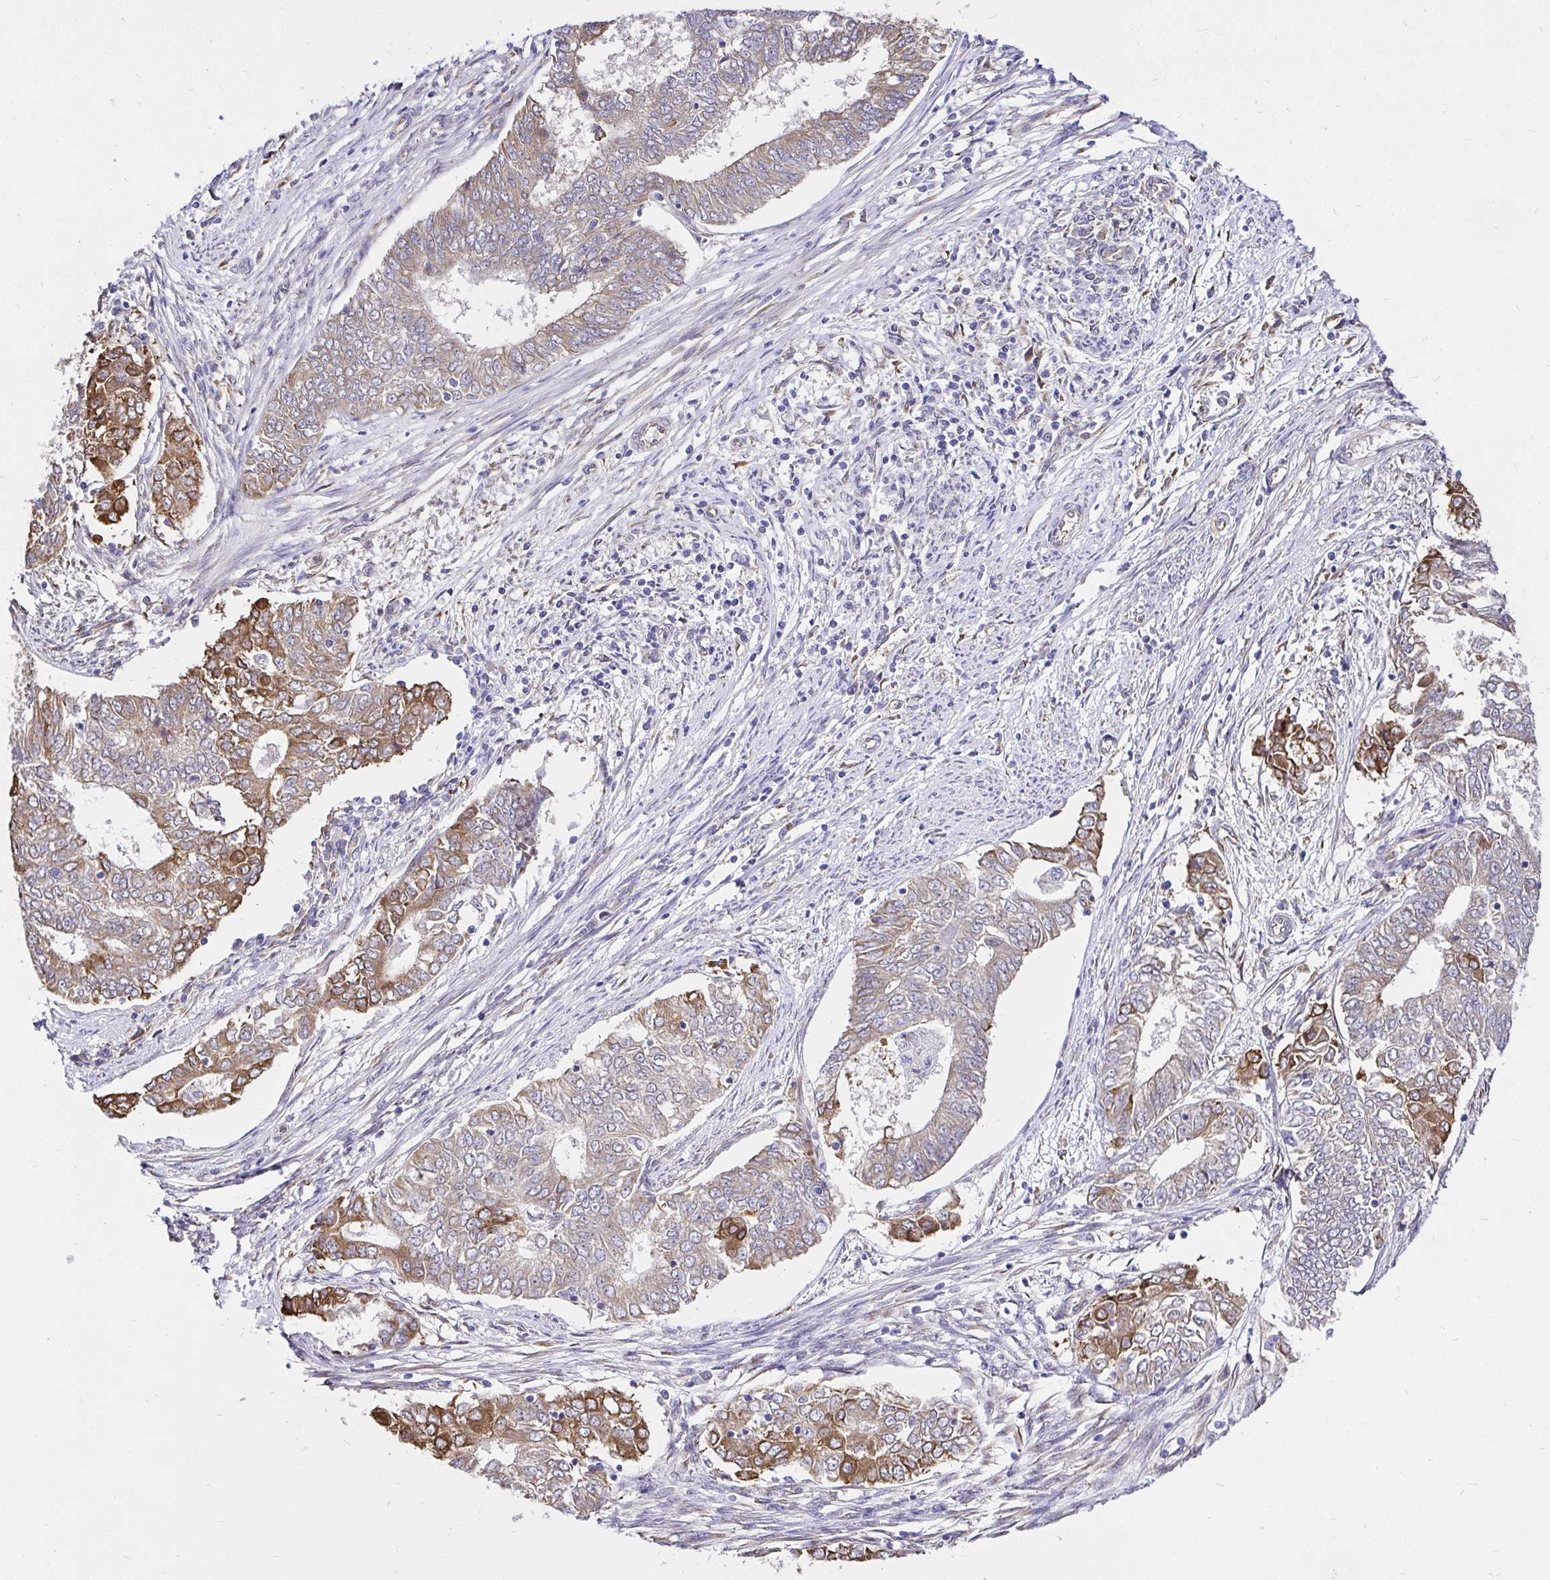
{"staining": {"intensity": "moderate", "quantity": "<25%", "location": "cytoplasmic/membranous"}, "tissue": "endometrial cancer", "cell_type": "Tumor cells", "image_type": "cancer", "snomed": [{"axis": "morphology", "description": "Adenocarcinoma, NOS"}, {"axis": "topography", "description": "Endometrium"}], "caption": "Protein expression analysis of human adenocarcinoma (endometrial) reveals moderate cytoplasmic/membranous positivity in about <25% of tumor cells.", "gene": "CCDC122", "patient": {"sex": "female", "age": 62}}